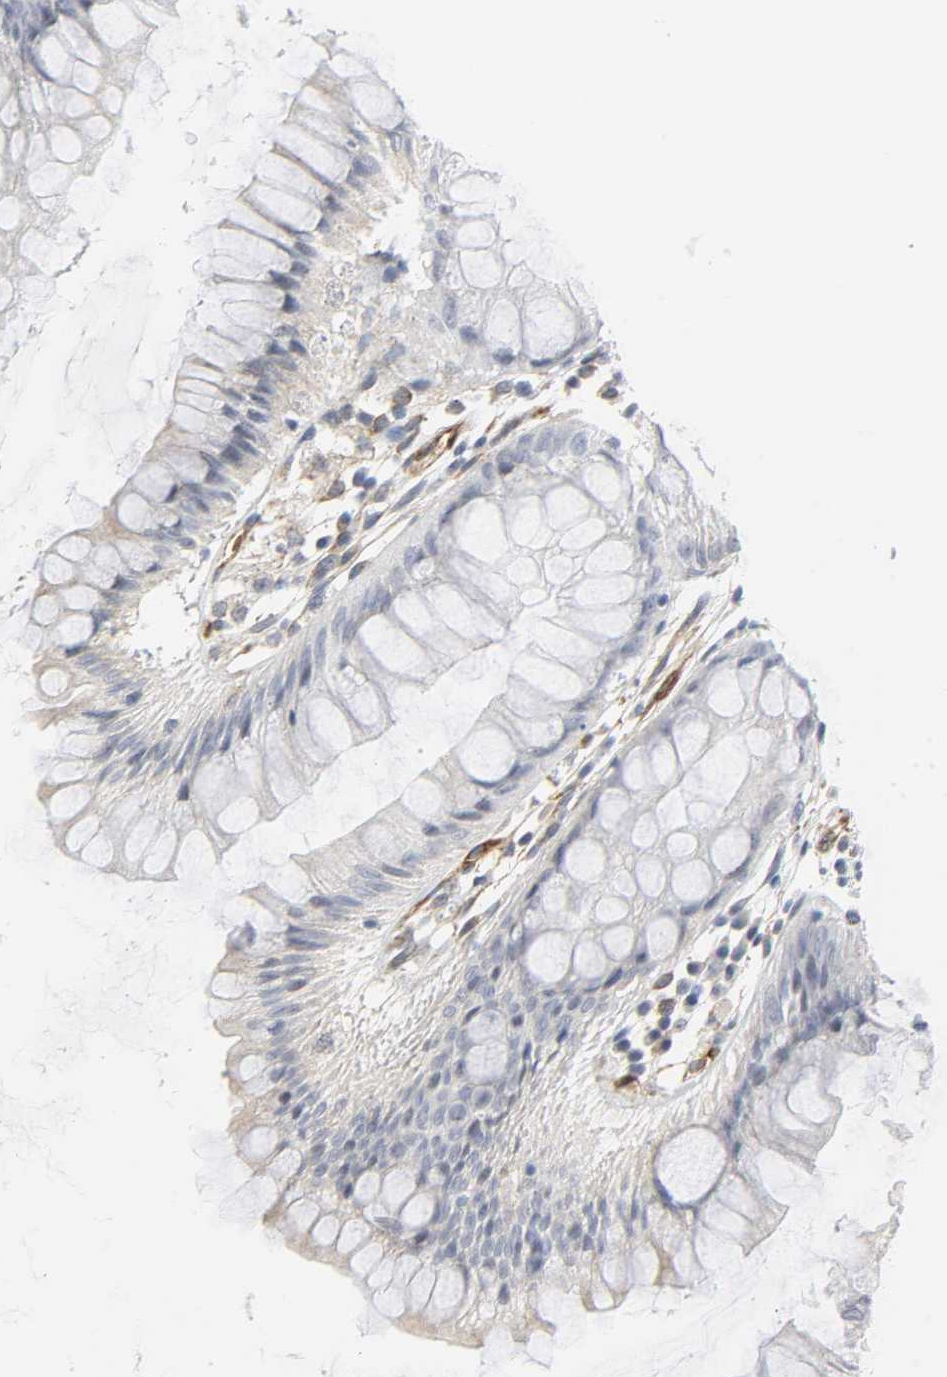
{"staining": {"intensity": "negative", "quantity": "none", "location": "none"}, "tissue": "rectum", "cell_type": "Glandular cells", "image_type": "normal", "snomed": [{"axis": "morphology", "description": "Normal tissue, NOS"}, {"axis": "morphology", "description": "Adenocarcinoma, NOS"}, {"axis": "topography", "description": "Rectum"}], "caption": "High power microscopy image of an immunohistochemistry histopathology image of normal rectum, revealing no significant expression in glandular cells. (Brightfield microscopy of DAB IHC at high magnification).", "gene": "DOCK1", "patient": {"sex": "female", "age": 65}}